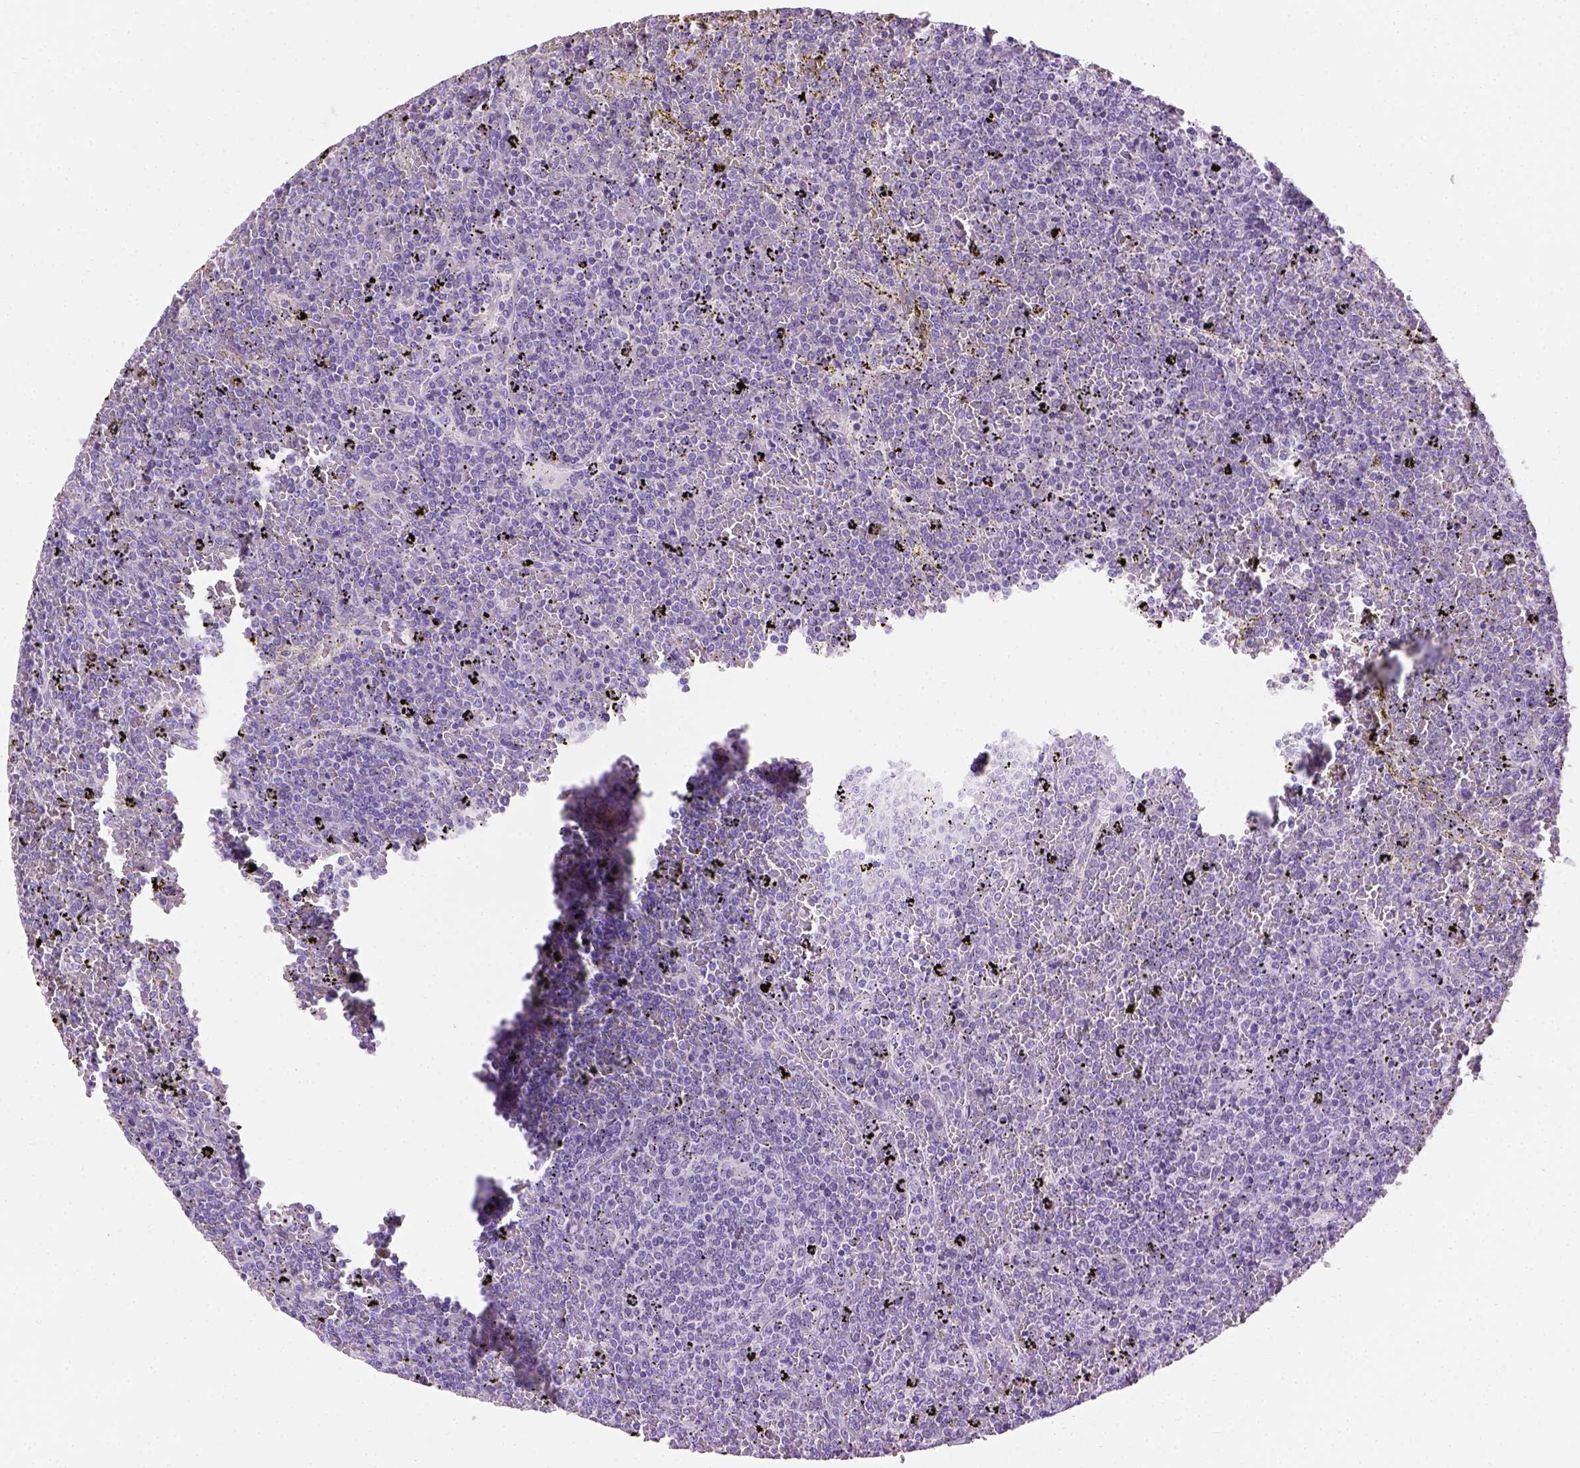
{"staining": {"intensity": "negative", "quantity": "none", "location": "none"}, "tissue": "lymphoma", "cell_type": "Tumor cells", "image_type": "cancer", "snomed": [{"axis": "morphology", "description": "Malignant lymphoma, non-Hodgkin's type, Low grade"}, {"axis": "topography", "description": "Spleen"}], "caption": "The immunohistochemistry (IHC) image has no significant positivity in tumor cells of malignant lymphoma, non-Hodgkin's type (low-grade) tissue.", "gene": "CYP24A1", "patient": {"sex": "female", "age": 77}}